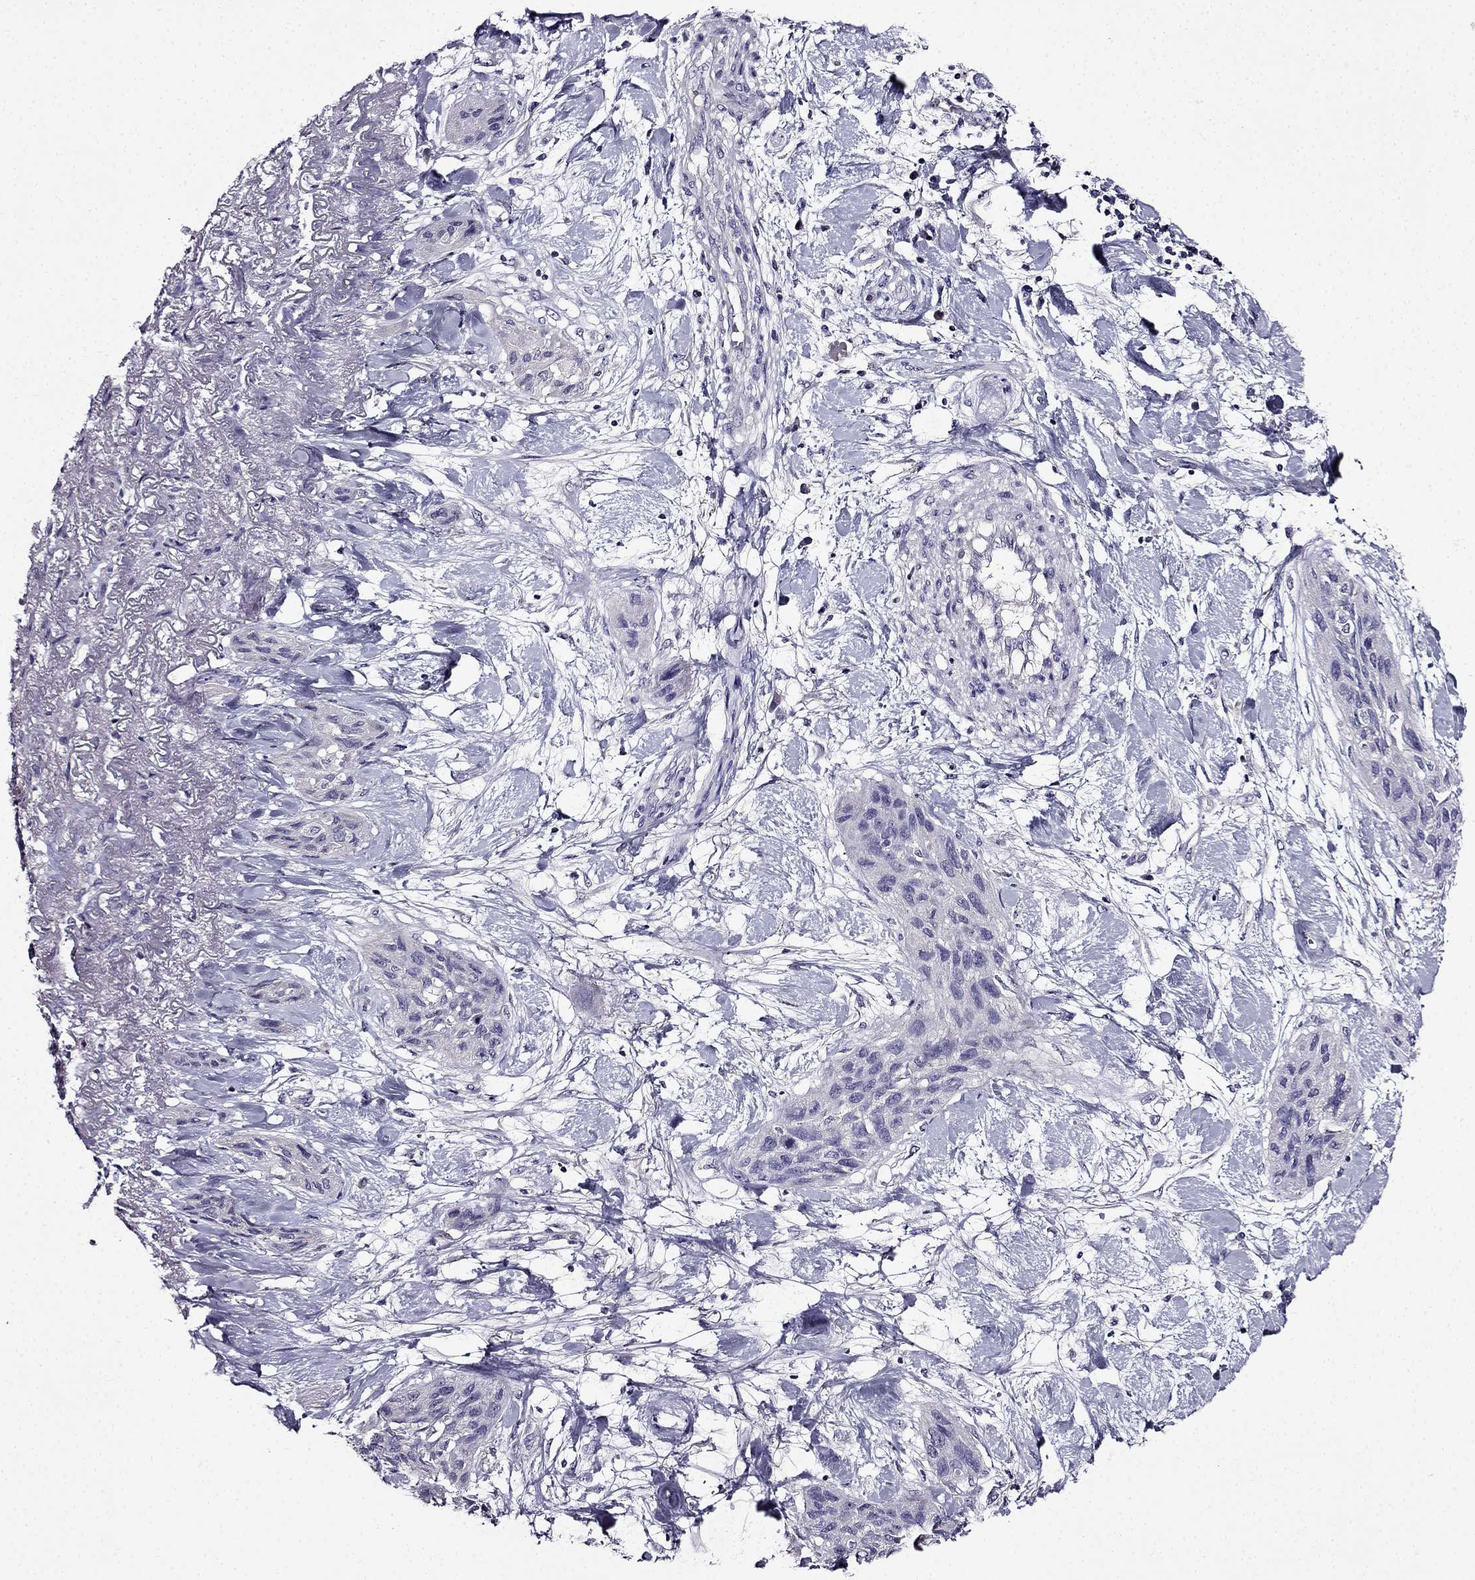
{"staining": {"intensity": "negative", "quantity": "none", "location": "none"}, "tissue": "lung cancer", "cell_type": "Tumor cells", "image_type": "cancer", "snomed": [{"axis": "morphology", "description": "Squamous cell carcinoma, NOS"}, {"axis": "topography", "description": "Lung"}], "caption": "IHC of lung squamous cell carcinoma displays no positivity in tumor cells. (Immunohistochemistry (ihc), brightfield microscopy, high magnification).", "gene": "TMEM266", "patient": {"sex": "female", "age": 70}}